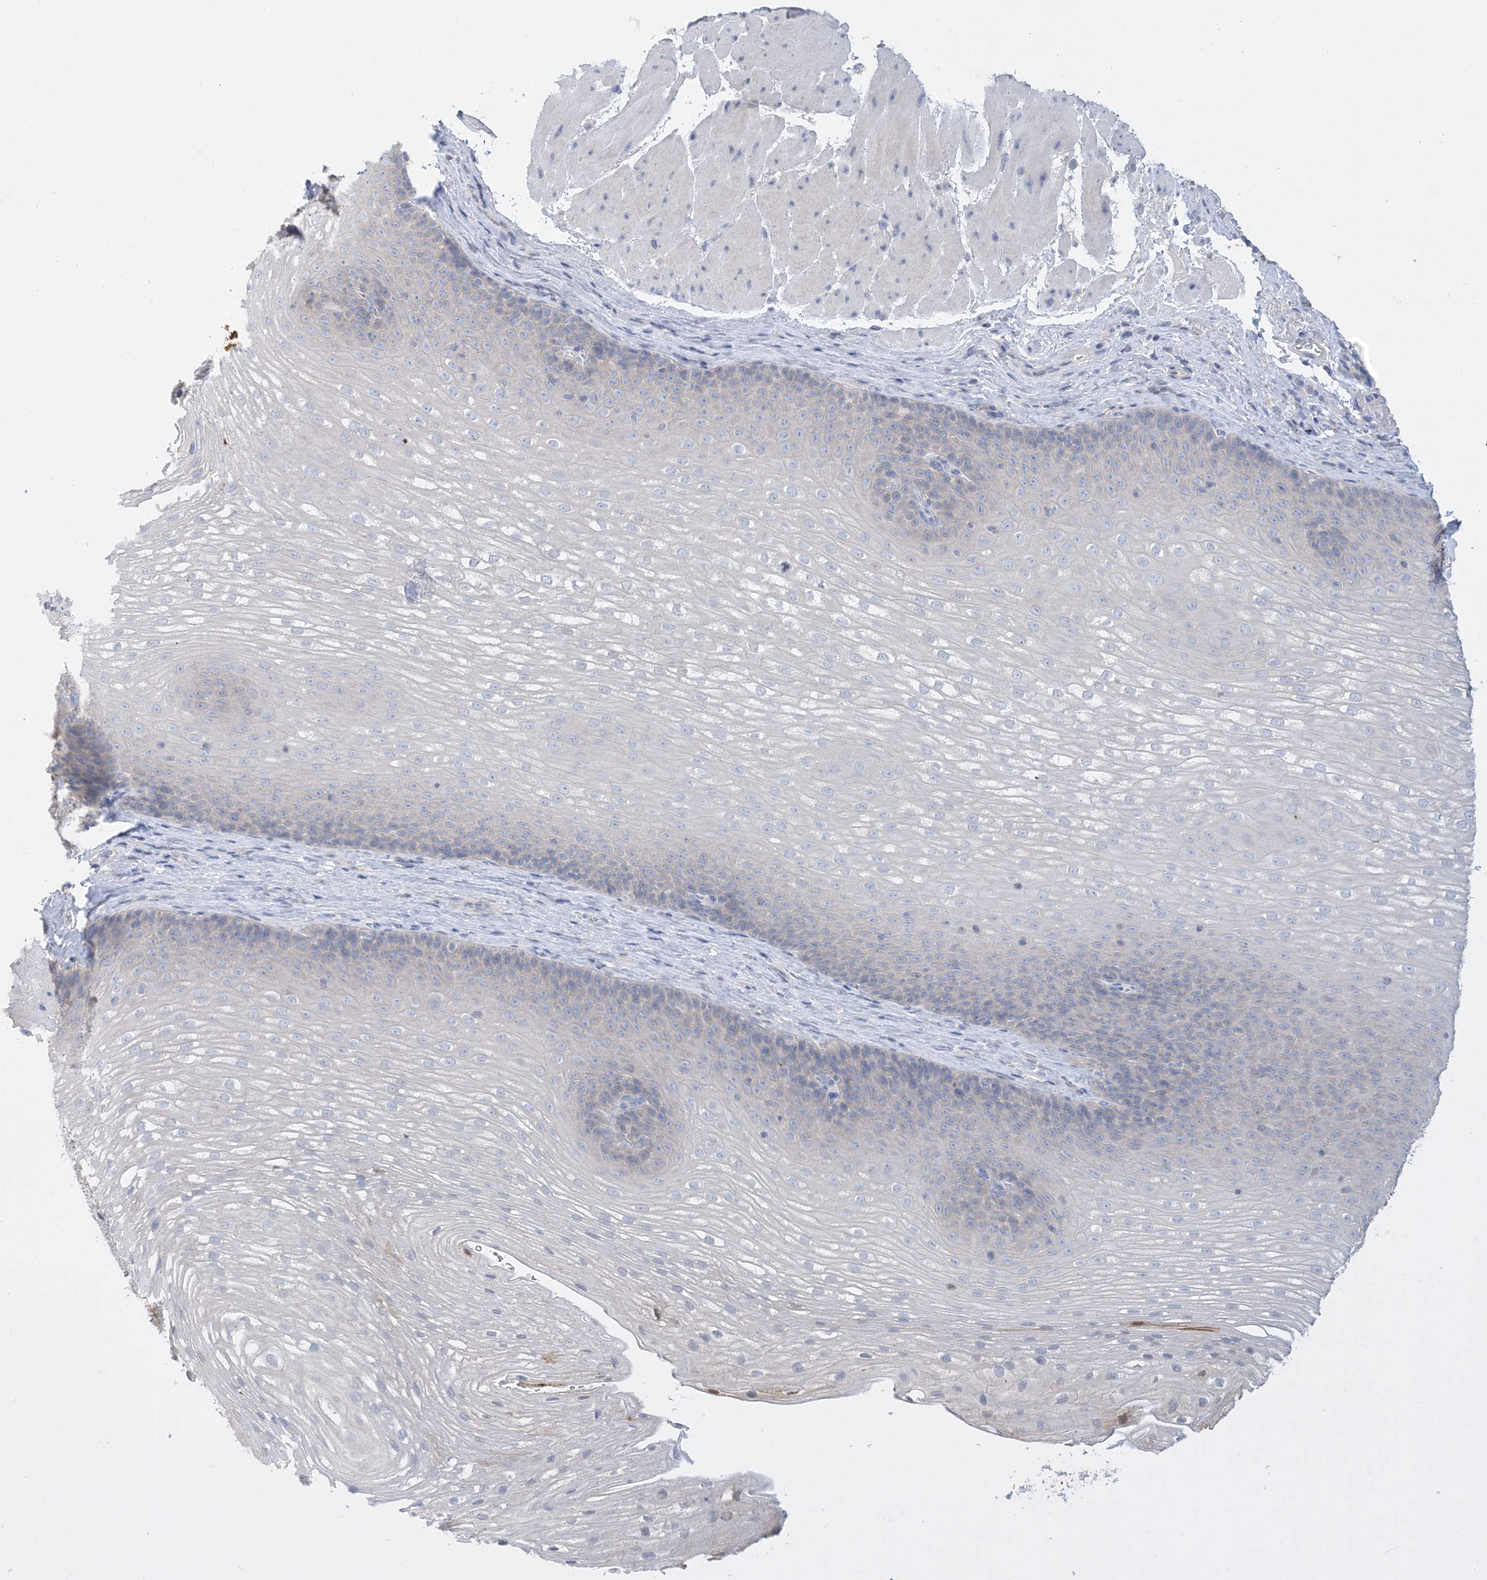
{"staining": {"intensity": "negative", "quantity": "none", "location": "none"}, "tissue": "esophagus", "cell_type": "Squamous epithelial cells", "image_type": "normal", "snomed": [{"axis": "morphology", "description": "Normal tissue, NOS"}, {"axis": "topography", "description": "Esophagus"}], "caption": "Immunohistochemistry image of benign esophagus: human esophagus stained with DAB exhibits no significant protein staining in squamous epithelial cells.", "gene": "KPRP", "patient": {"sex": "female", "age": 66}}